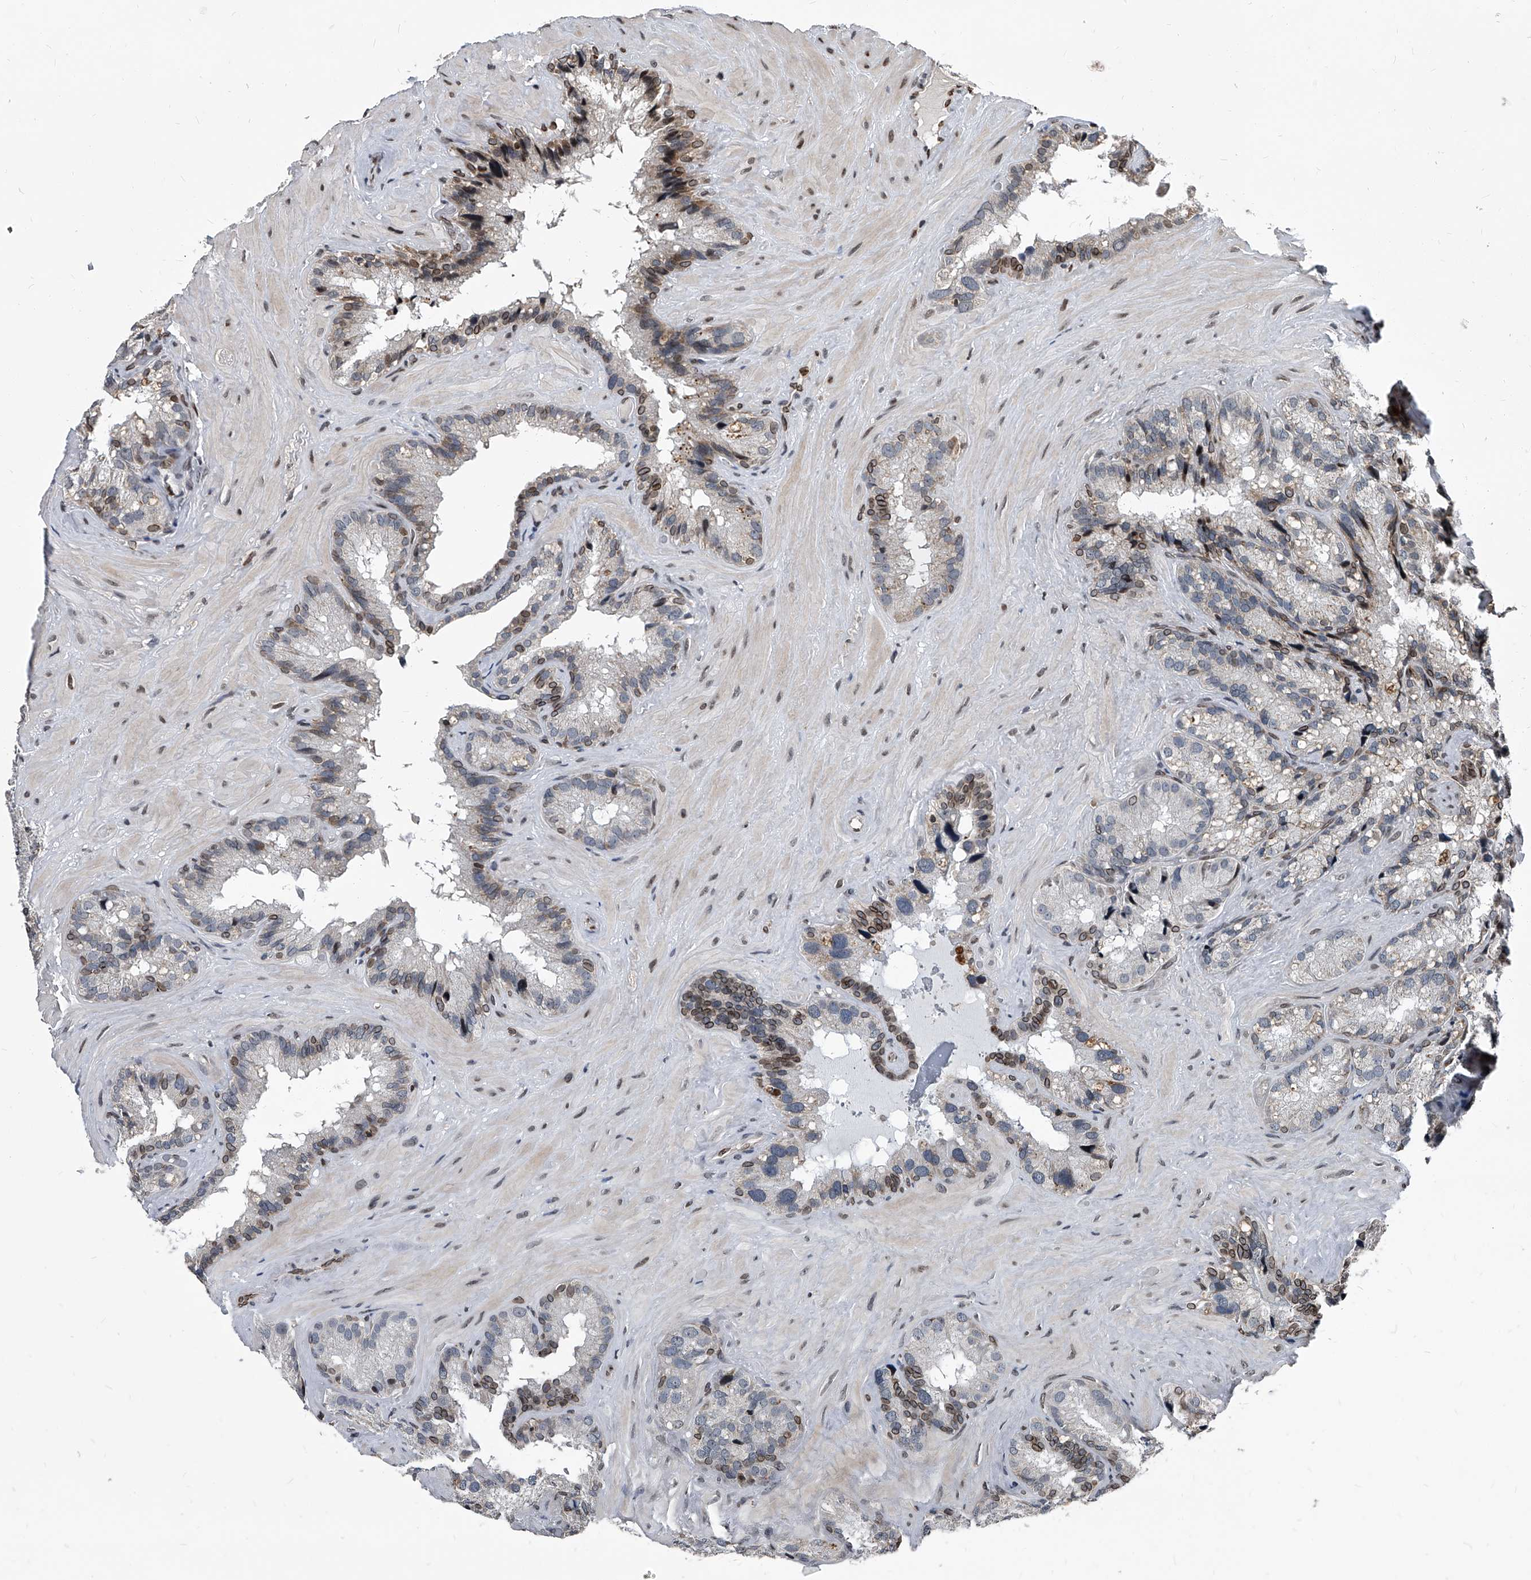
{"staining": {"intensity": "moderate", "quantity": "25%-75%", "location": "cytoplasmic/membranous,nuclear"}, "tissue": "seminal vesicle", "cell_type": "Glandular cells", "image_type": "normal", "snomed": [{"axis": "morphology", "description": "Normal tissue, NOS"}, {"axis": "topography", "description": "Prostate"}, {"axis": "topography", "description": "Seminal veicle"}], "caption": "This image demonstrates unremarkable seminal vesicle stained with immunohistochemistry to label a protein in brown. The cytoplasmic/membranous,nuclear of glandular cells show moderate positivity for the protein. Nuclei are counter-stained blue.", "gene": "PHF20", "patient": {"sex": "male", "age": 68}}